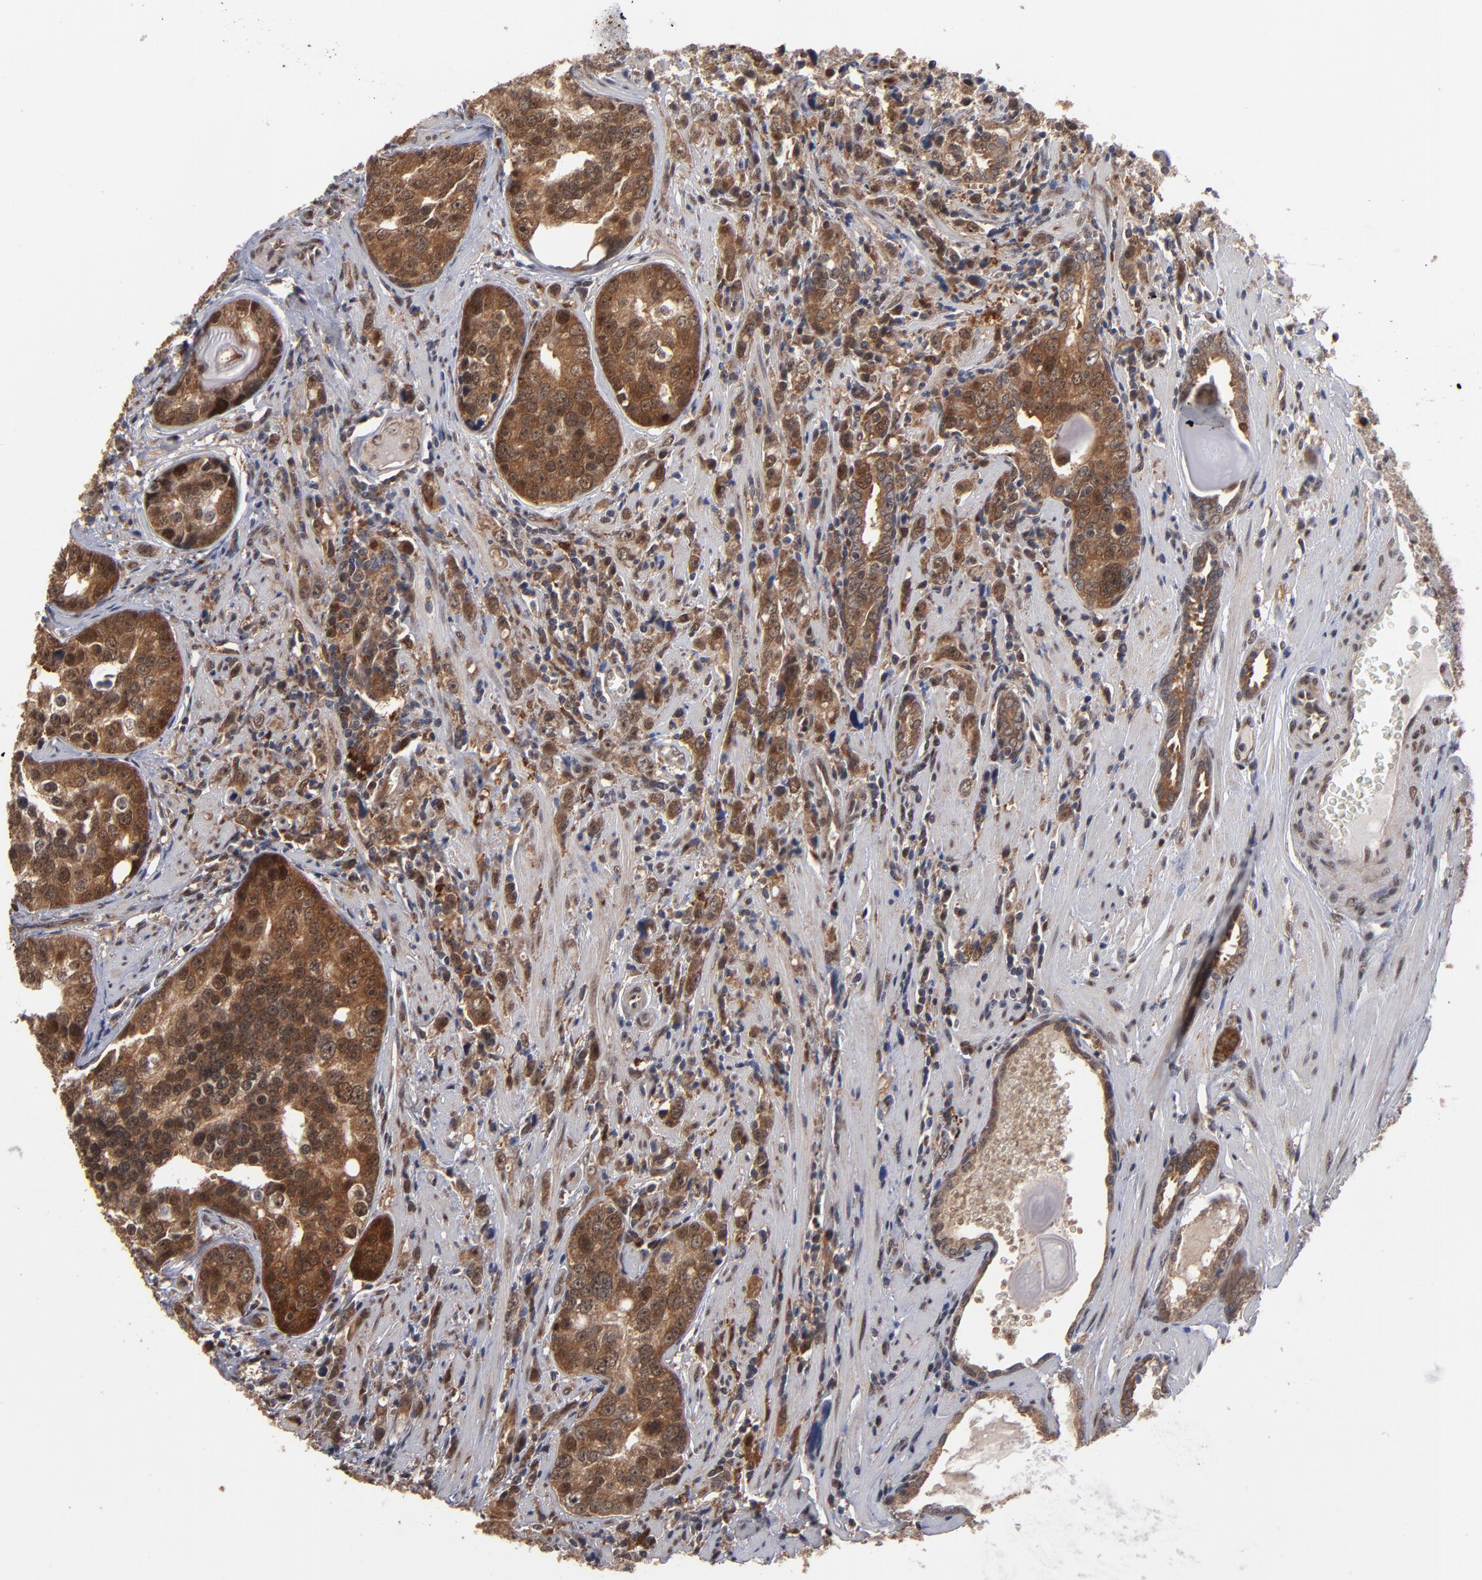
{"staining": {"intensity": "moderate", "quantity": ">75%", "location": "cytoplasmic/membranous,nuclear"}, "tissue": "prostate cancer", "cell_type": "Tumor cells", "image_type": "cancer", "snomed": [{"axis": "morphology", "description": "Adenocarcinoma, High grade"}, {"axis": "topography", "description": "Prostate"}], "caption": "IHC (DAB (3,3'-diaminobenzidine)) staining of high-grade adenocarcinoma (prostate) demonstrates moderate cytoplasmic/membranous and nuclear protein expression in approximately >75% of tumor cells. (Brightfield microscopy of DAB IHC at high magnification).", "gene": "HUWE1", "patient": {"sex": "male", "age": 71}}